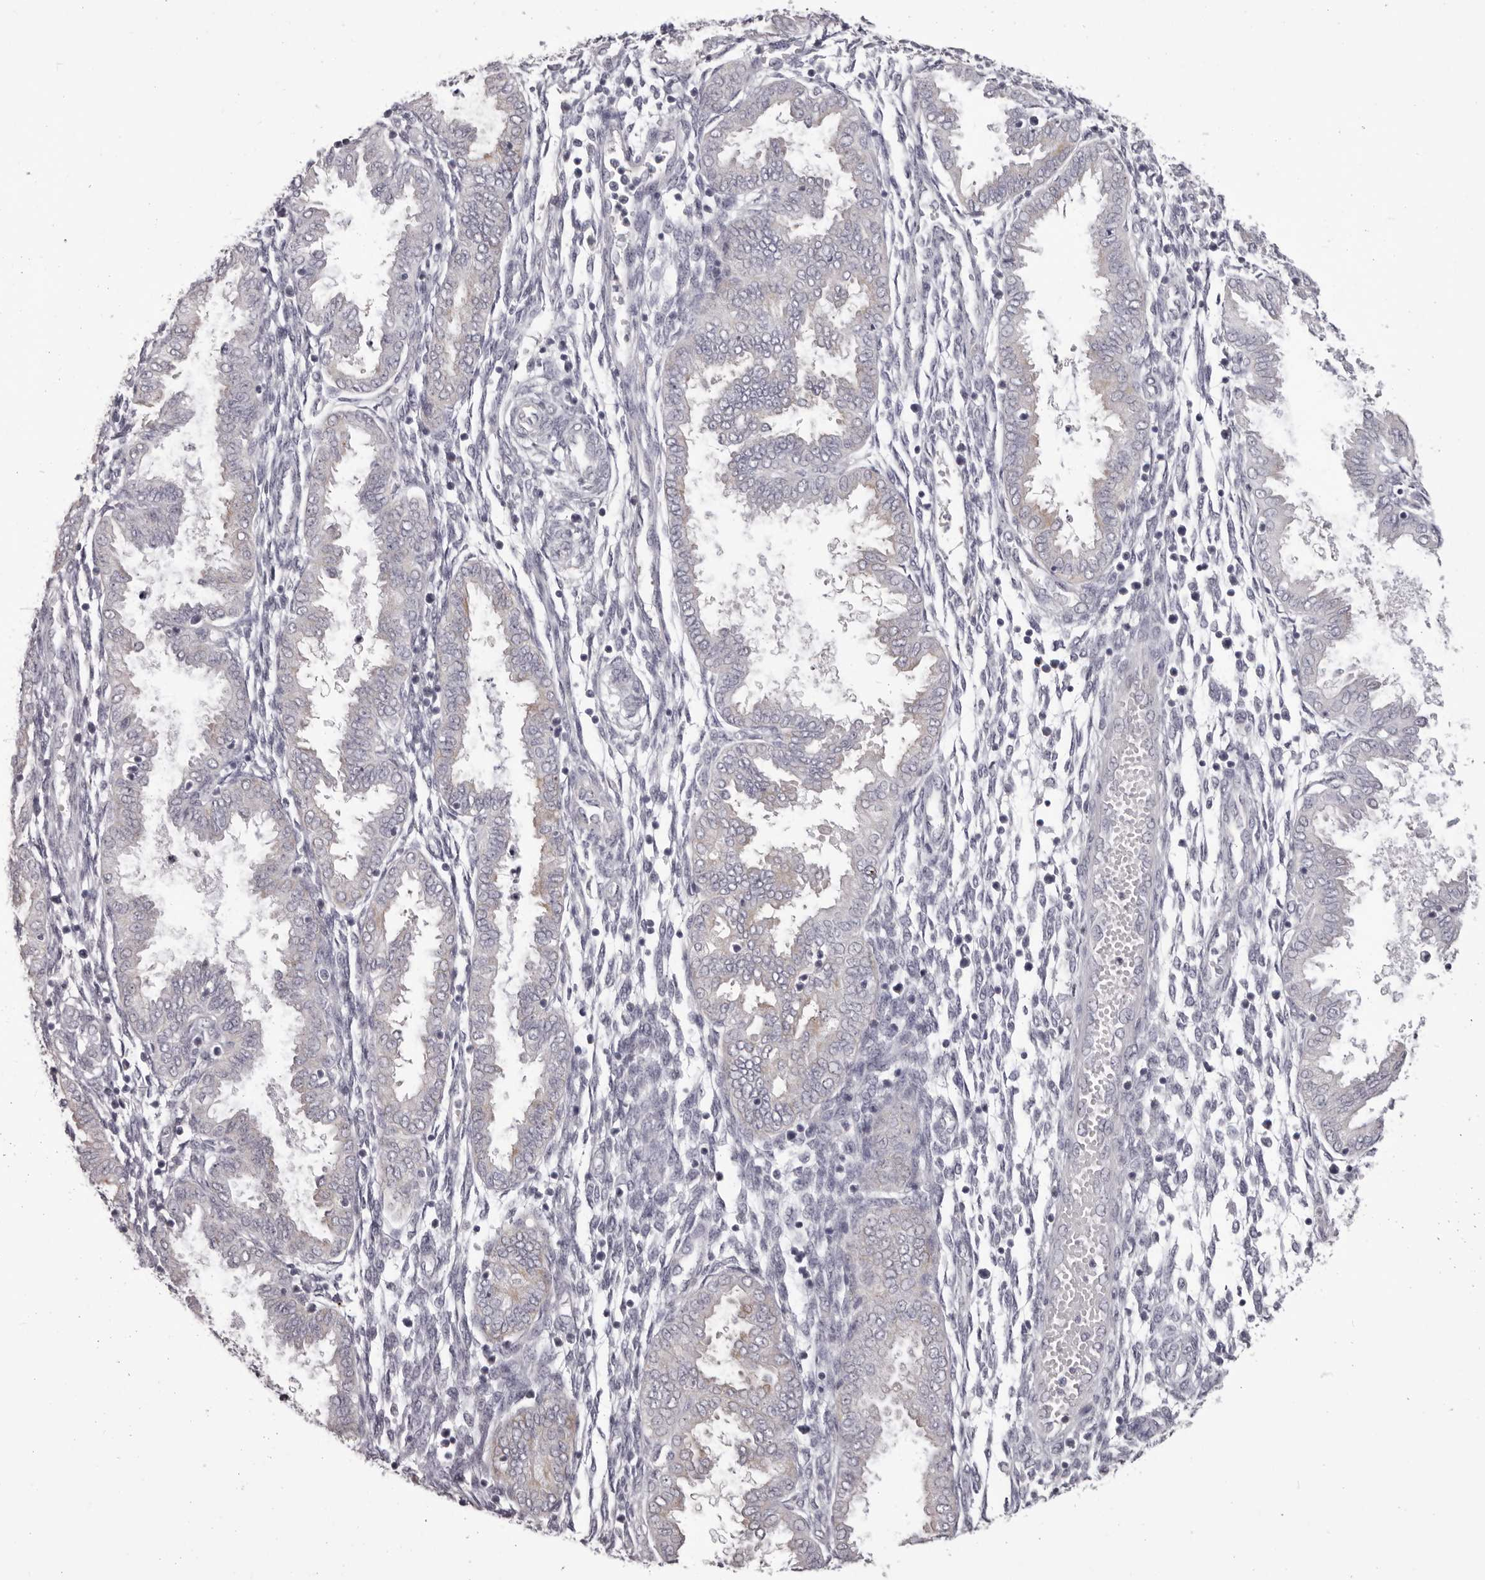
{"staining": {"intensity": "negative", "quantity": "none", "location": "none"}, "tissue": "endometrium", "cell_type": "Cells in endometrial stroma", "image_type": "normal", "snomed": [{"axis": "morphology", "description": "Normal tissue, NOS"}, {"axis": "topography", "description": "Endometrium"}], "caption": "Image shows no protein expression in cells in endometrial stroma of unremarkable endometrium. (Immunohistochemistry, brightfield microscopy, high magnification).", "gene": "OTUD3", "patient": {"sex": "female", "age": 33}}